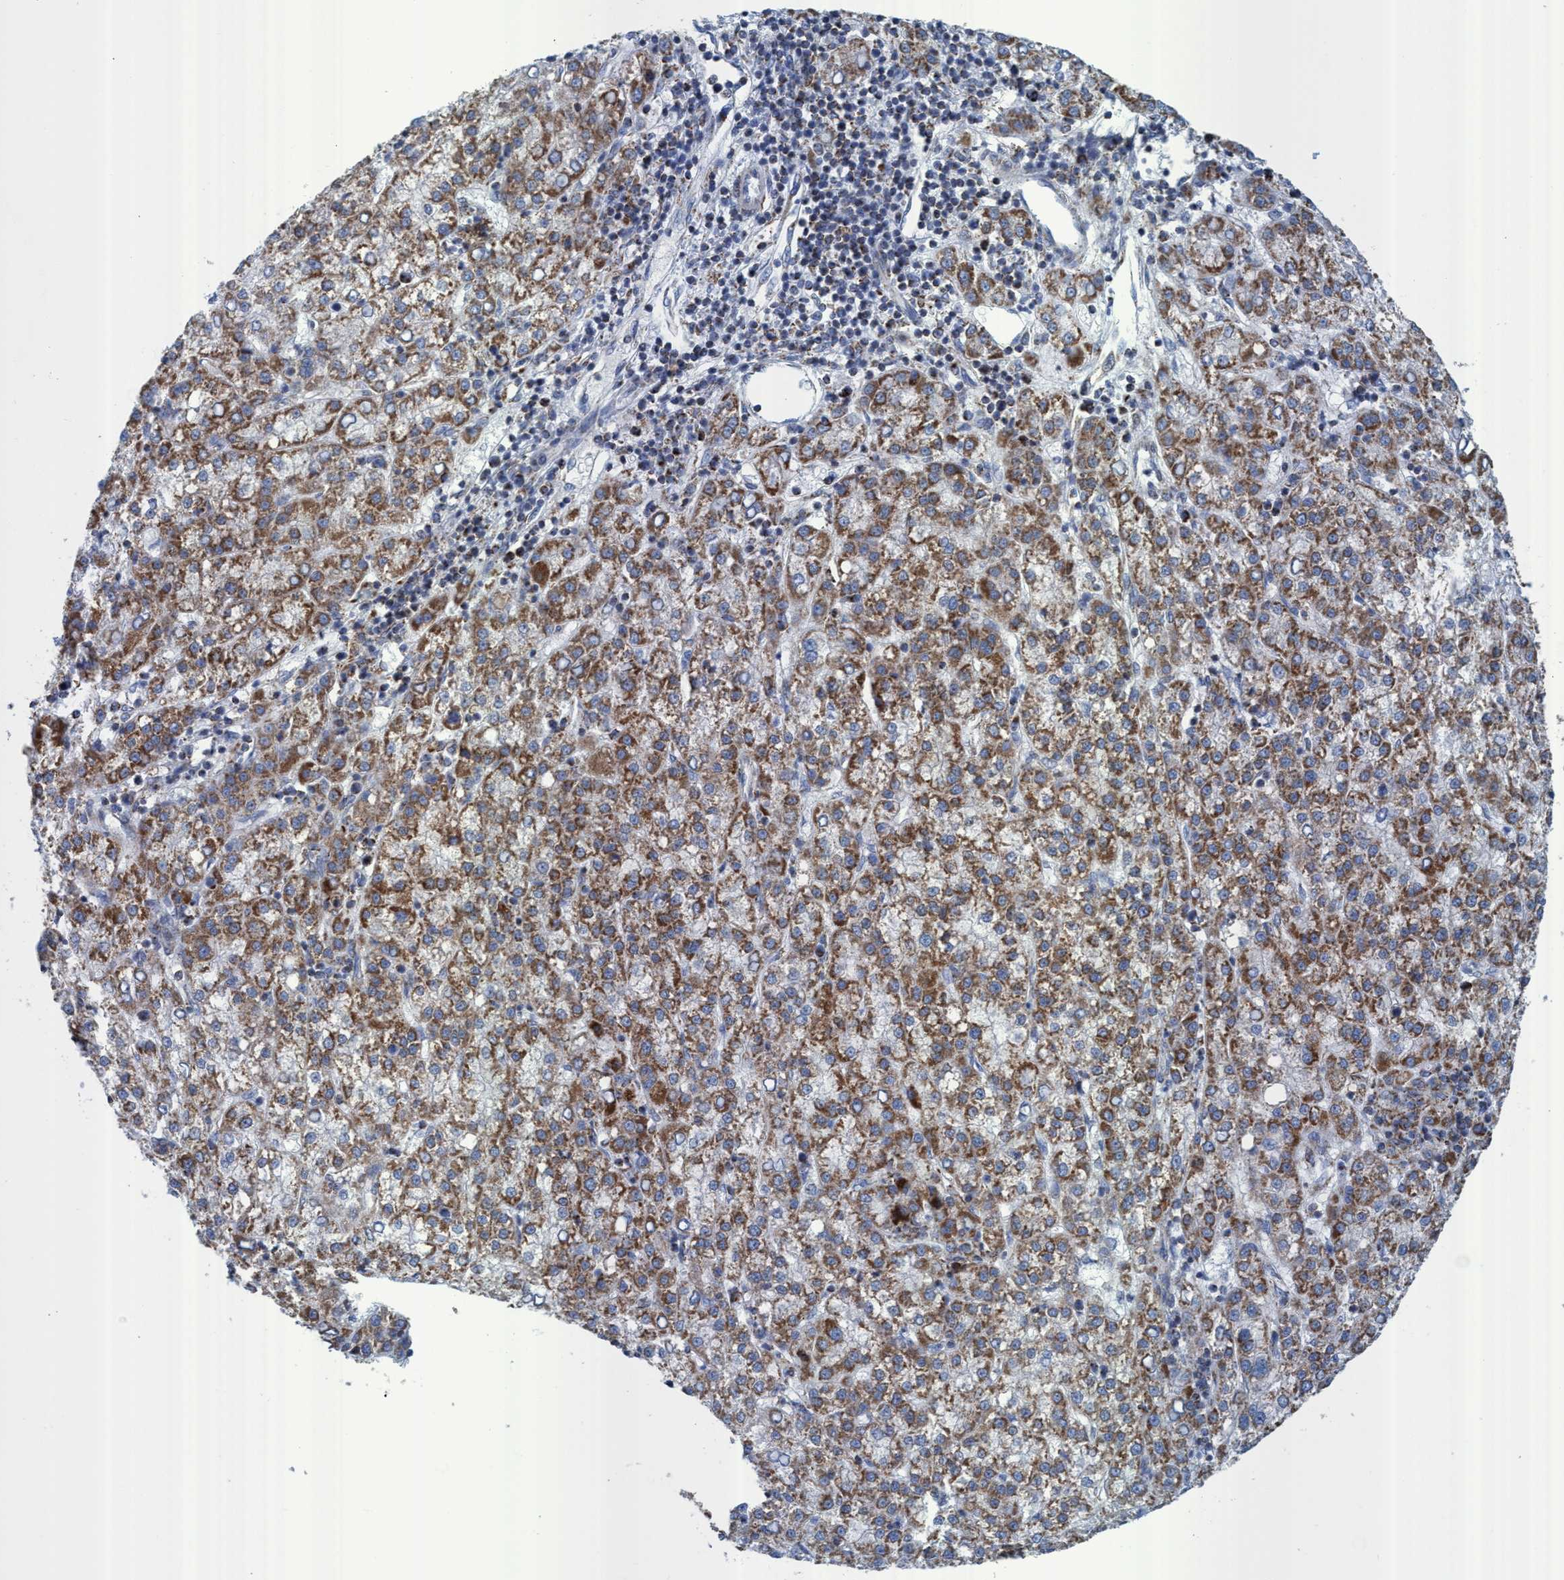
{"staining": {"intensity": "moderate", "quantity": ">75%", "location": "cytoplasmic/membranous"}, "tissue": "liver cancer", "cell_type": "Tumor cells", "image_type": "cancer", "snomed": [{"axis": "morphology", "description": "Carcinoma, Hepatocellular, NOS"}, {"axis": "topography", "description": "Liver"}], "caption": "An immunohistochemistry (IHC) photomicrograph of tumor tissue is shown. Protein staining in brown shows moderate cytoplasmic/membranous positivity in liver cancer (hepatocellular carcinoma) within tumor cells. (DAB = brown stain, brightfield microscopy at high magnification).", "gene": "GGA3", "patient": {"sex": "female", "age": 58}}